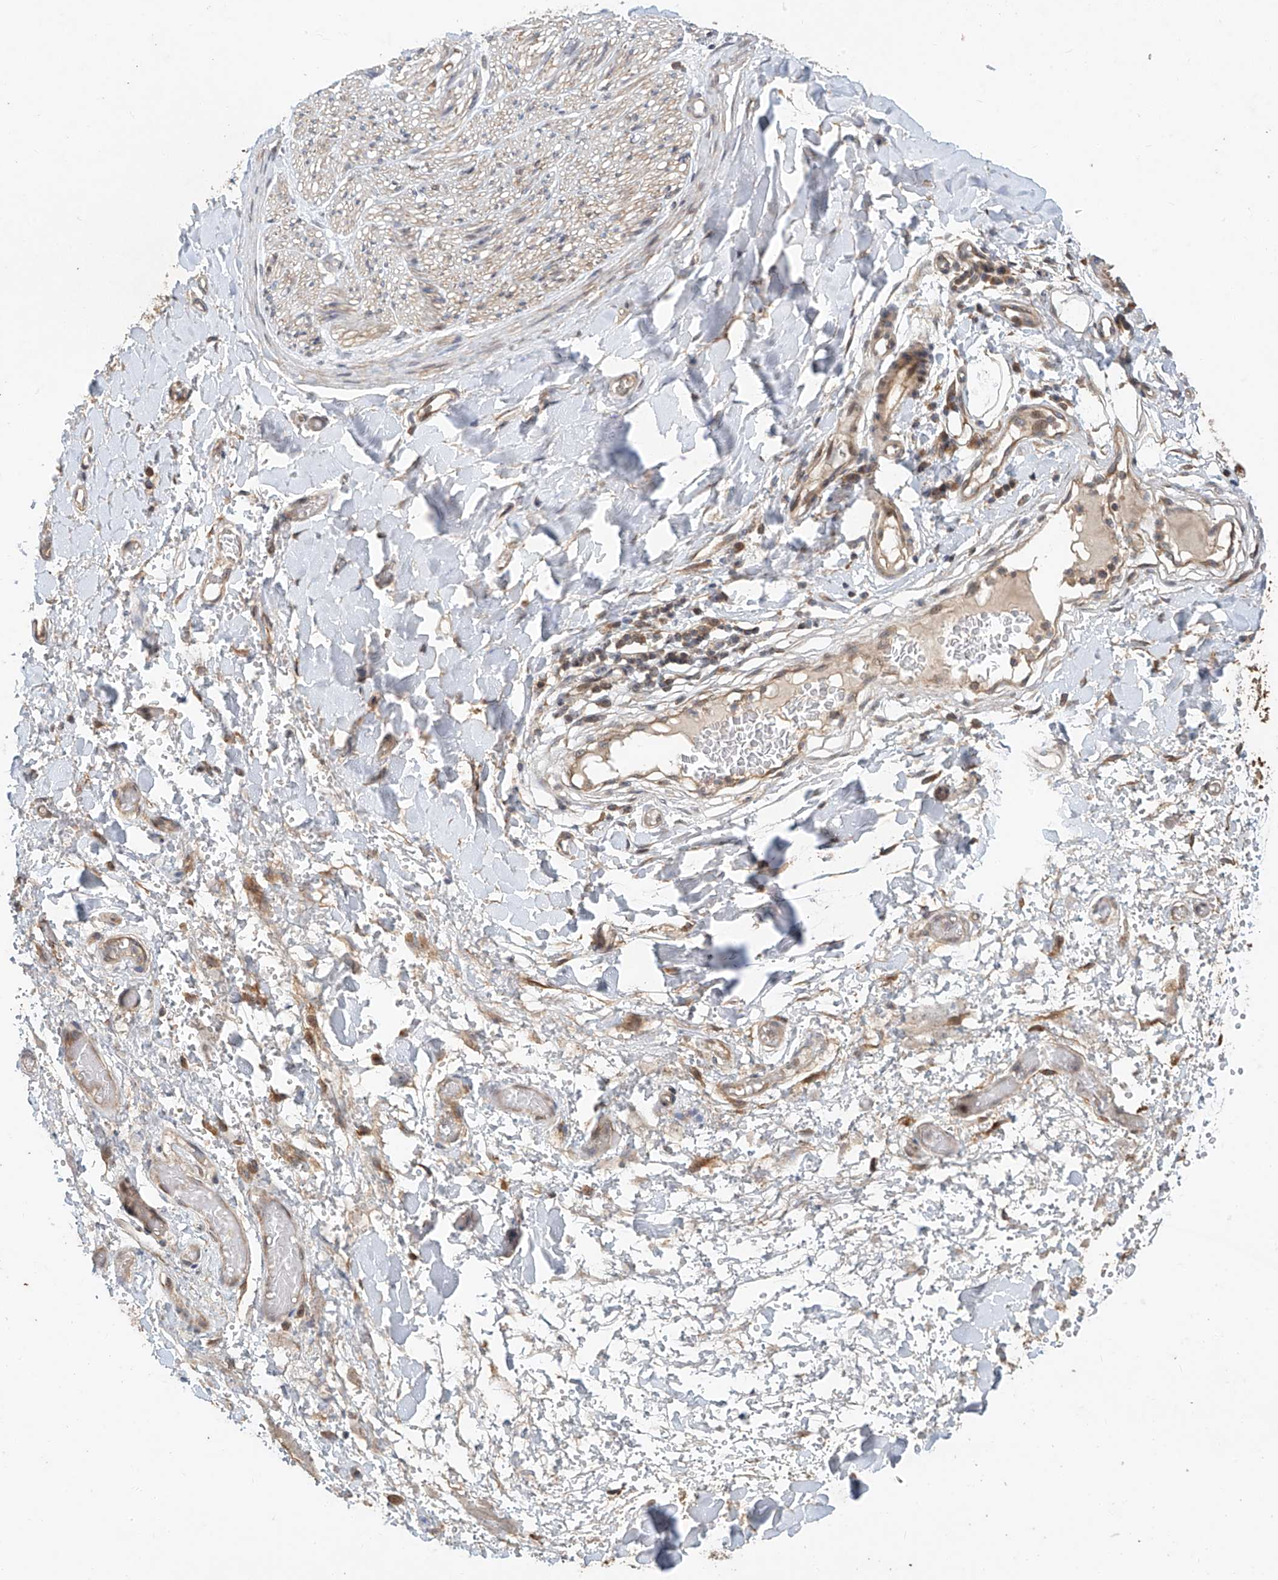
{"staining": {"intensity": "moderate", "quantity": "25%-75%", "location": "cytoplasmic/membranous"}, "tissue": "soft tissue", "cell_type": "Chondrocytes", "image_type": "normal", "snomed": [{"axis": "morphology", "description": "Normal tissue, NOS"}, {"axis": "morphology", "description": "Adenocarcinoma, NOS"}, {"axis": "topography", "description": "Stomach, upper"}, {"axis": "topography", "description": "Peripheral nerve tissue"}], "caption": "A brown stain labels moderate cytoplasmic/membranous positivity of a protein in chondrocytes of unremarkable human soft tissue. The protein is shown in brown color, while the nuclei are stained blue.", "gene": "TMEM61", "patient": {"sex": "male", "age": 62}}